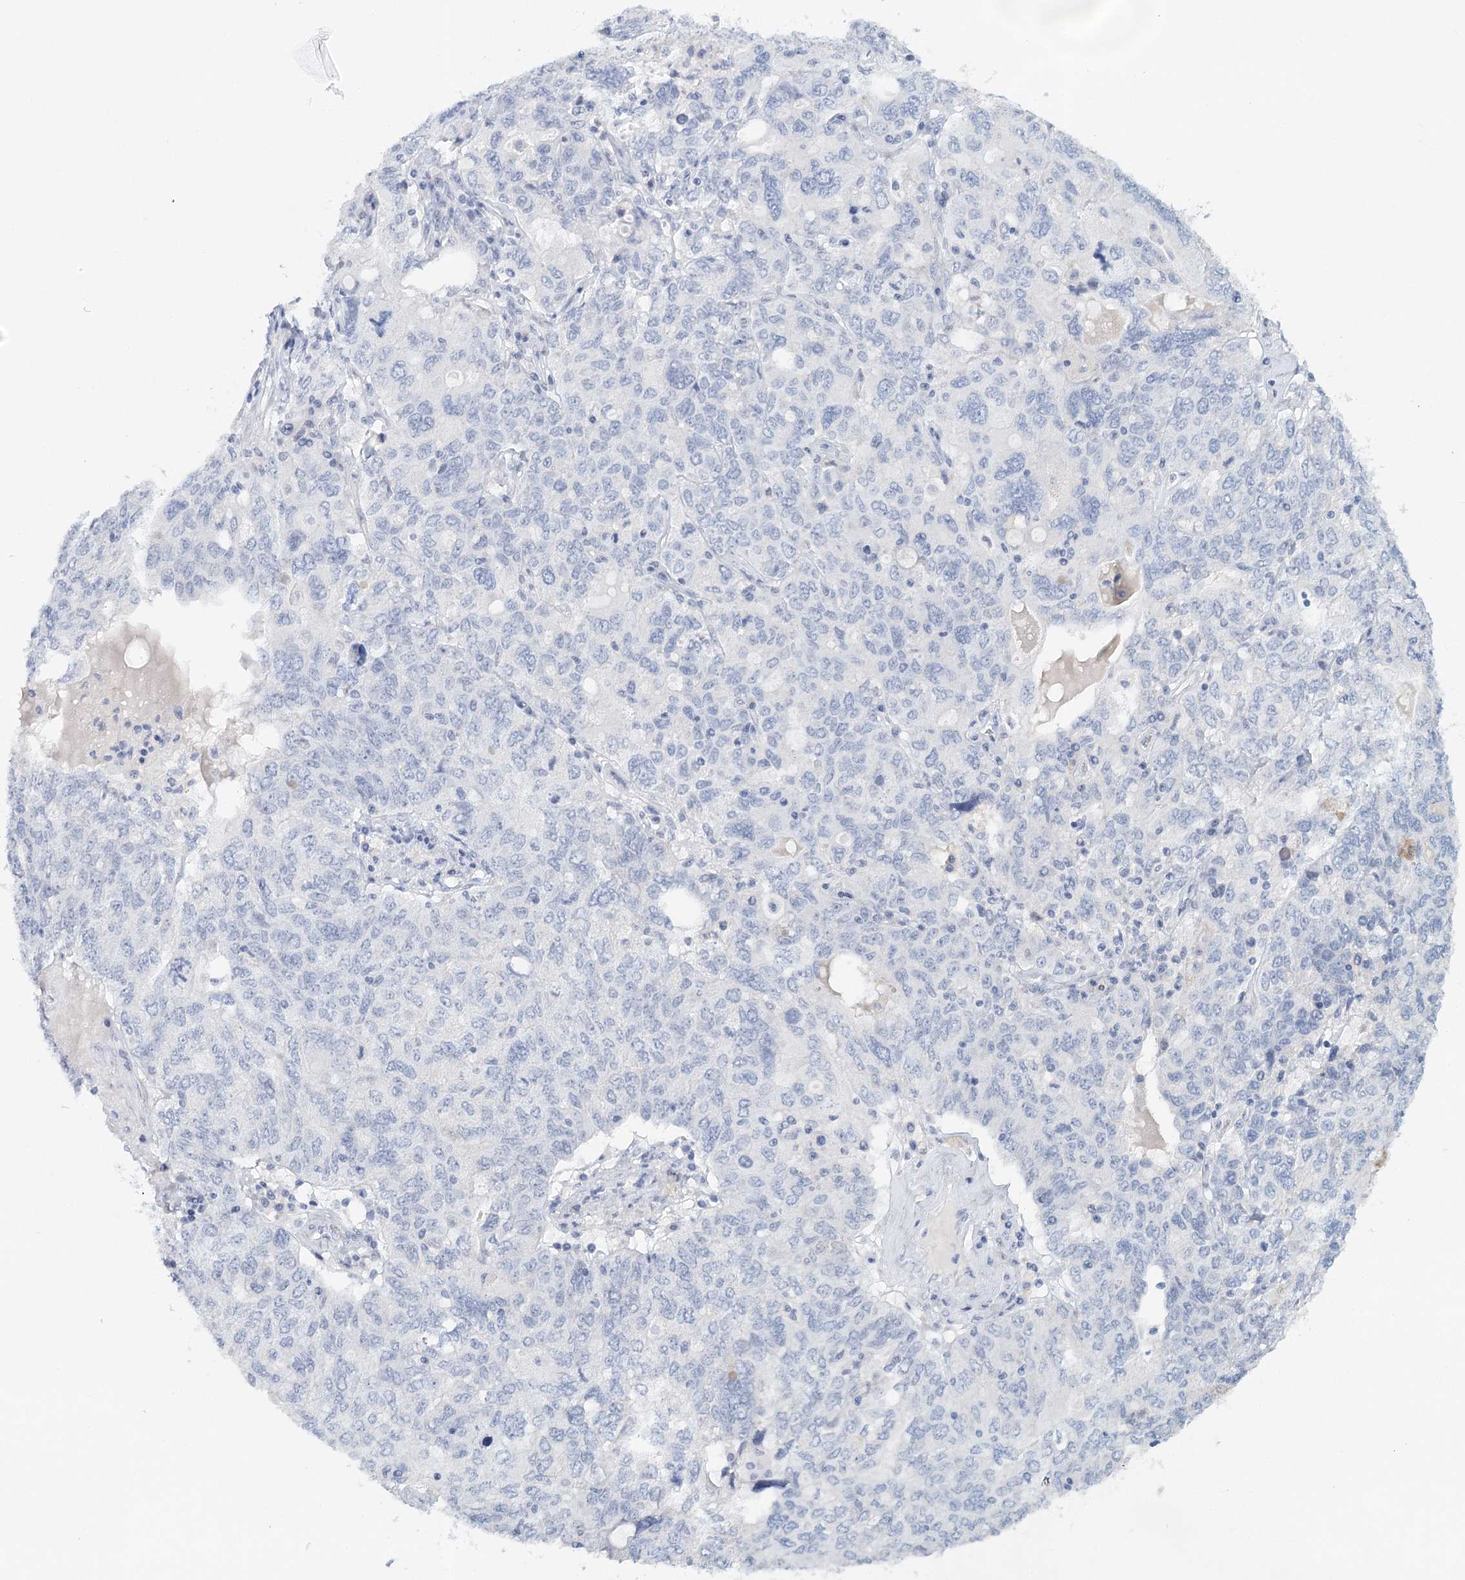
{"staining": {"intensity": "negative", "quantity": "none", "location": "none"}, "tissue": "ovarian cancer", "cell_type": "Tumor cells", "image_type": "cancer", "snomed": [{"axis": "morphology", "description": "Carcinoma, endometroid"}, {"axis": "topography", "description": "Ovary"}], "caption": "Tumor cells are negative for protein expression in human ovarian cancer.", "gene": "HSPA4L", "patient": {"sex": "female", "age": 62}}